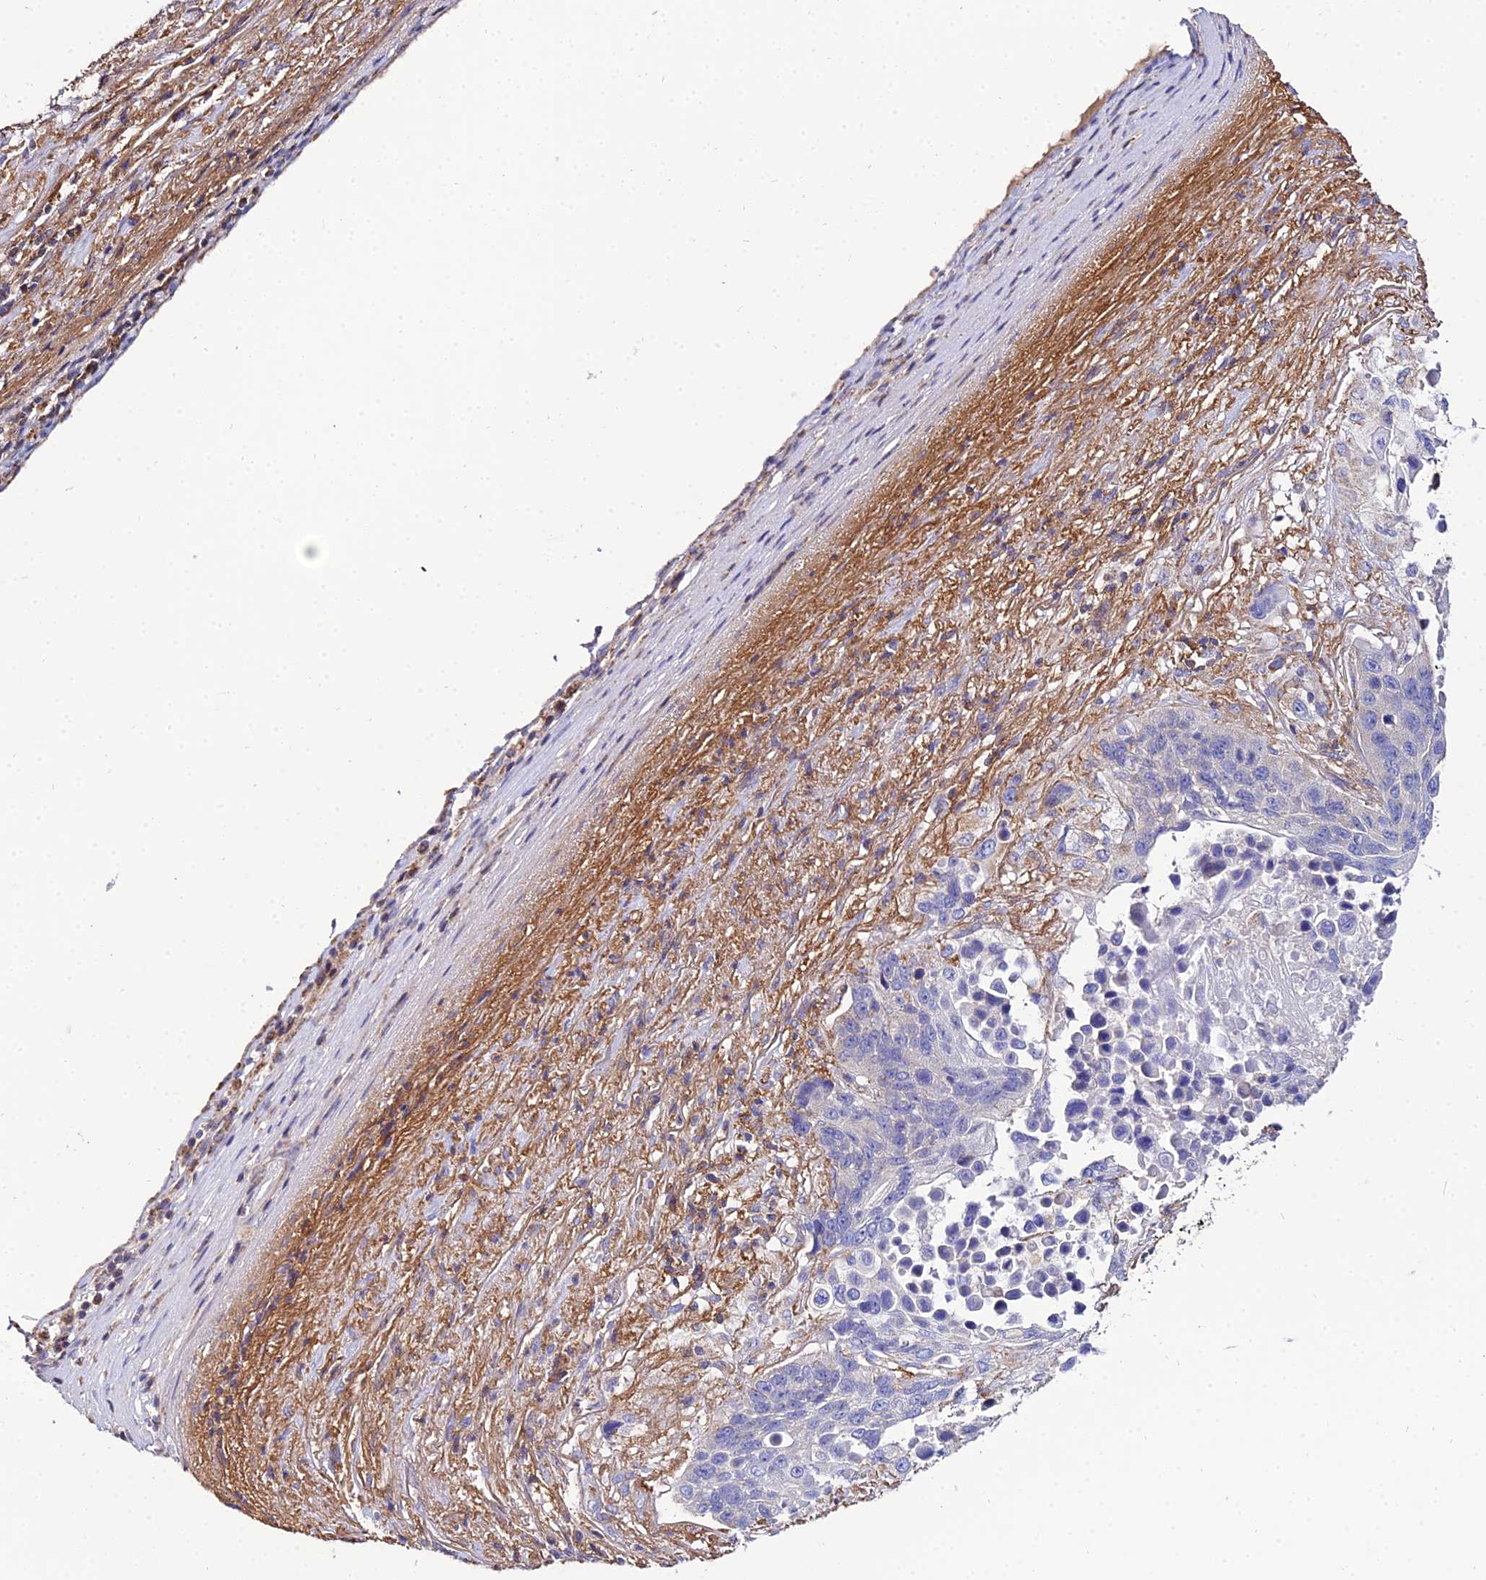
{"staining": {"intensity": "negative", "quantity": "none", "location": "none"}, "tissue": "lung cancer", "cell_type": "Tumor cells", "image_type": "cancer", "snomed": [{"axis": "morphology", "description": "Normal tissue, NOS"}, {"axis": "morphology", "description": "Squamous cell carcinoma, NOS"}, {"axis": "topography", "description": "Lymph node"}, {"axis": "topography", "description": "Lung"}], "caption": "Immunohistochemical staining of lung cancer reveals no significant positivity in tumor cells.", "gene": "NIPSNAP3A", "patient": {"sex": "male", "age": 66}}